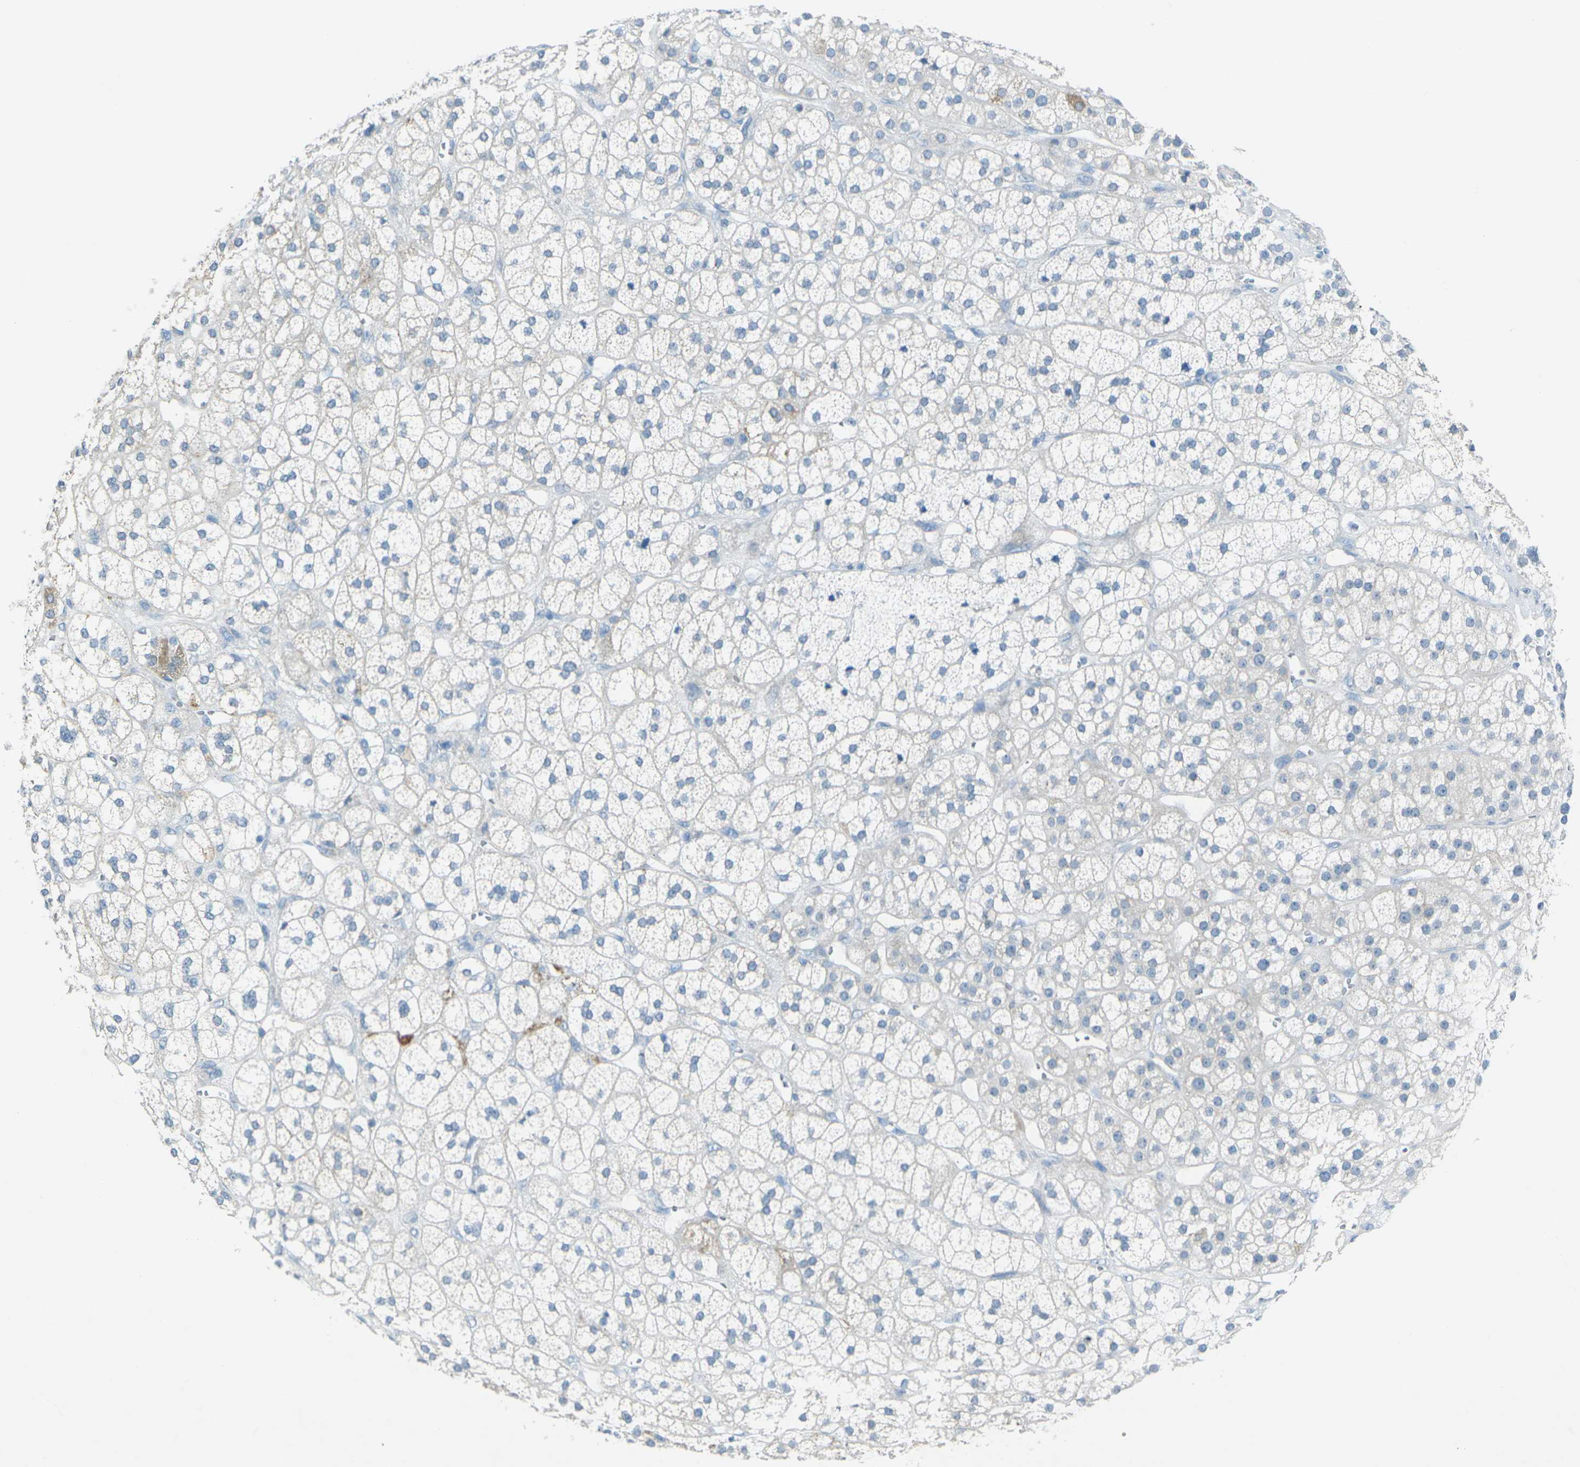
{"staining": {"intensity": "weak", "quantity": "<25%", "location": "cytoplasmic/membranous"}, "tissue": "adrenal gland", "cell_type": "Glandular cells", "image_type": "normal", "snomed": [{"axis": "morphology", "description": "Normal tissue, NOS"}, {"axis": "topography", "description": "Adrenal gland"}], "caption": "This micrograph is of unremarkable adrenal gland stained with IHC to label a protein in brown with the nuclei are counter-stained blue. There is no staining in glandular cells.", "gene": "ANKRD46", "patient": {"sex": "male", "age": 56}}